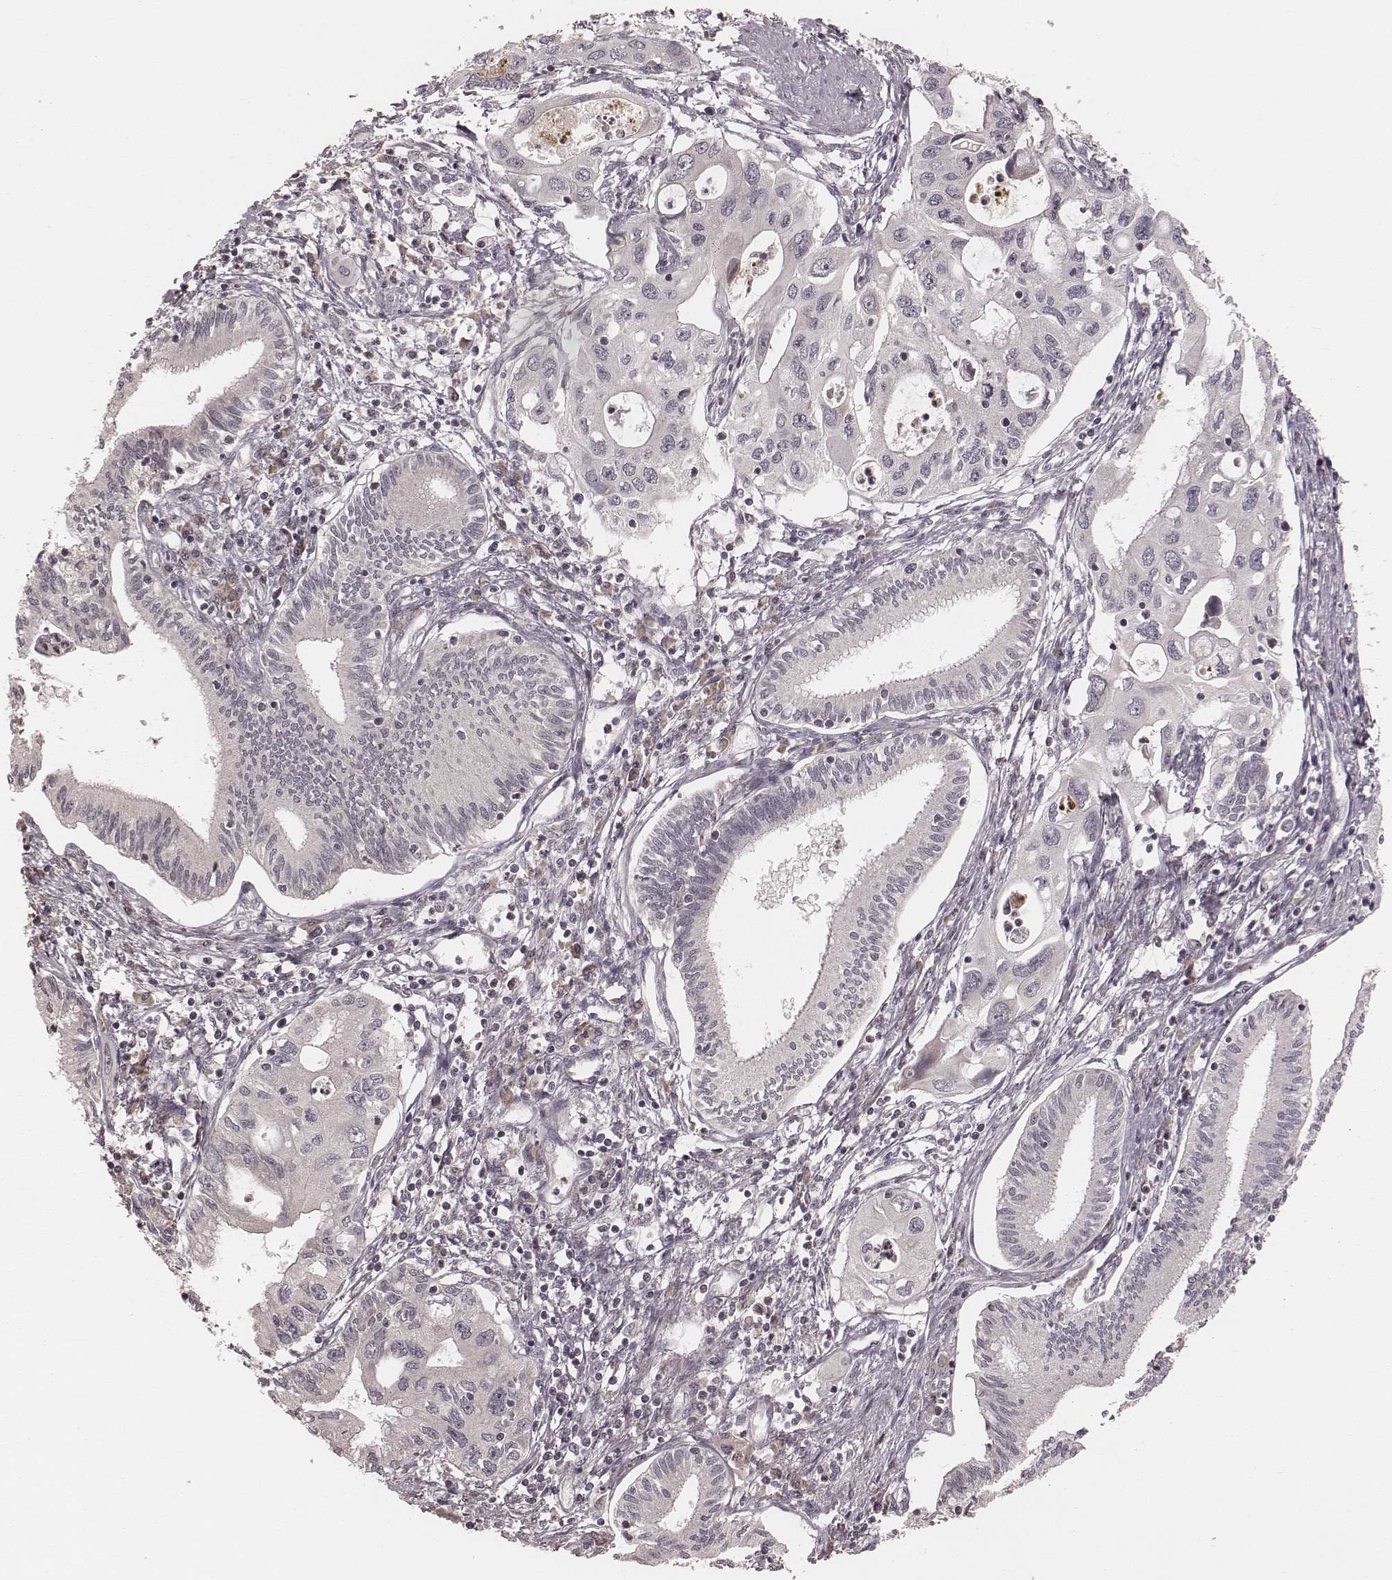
{"staining": {"intensity": "negative", "quantity": "none", "location": "none"}, "tissue": "pancreatic cancer", "cell_type": "Tumor cells", "image_type": "cancer", "snomed": [{"axis": "morphology", "description": "Adenocarcinoma, NOS"}, {"axis": "topography", "description": "Pancreas"}], "caption": "DAB (3,3'-diaminobenzidine) immunohistochemical staining of pancreatic cancer displays no significant positivity in tumor cells.", "gene": "IL5", "patient": {"sex": "male", "age": 60}}